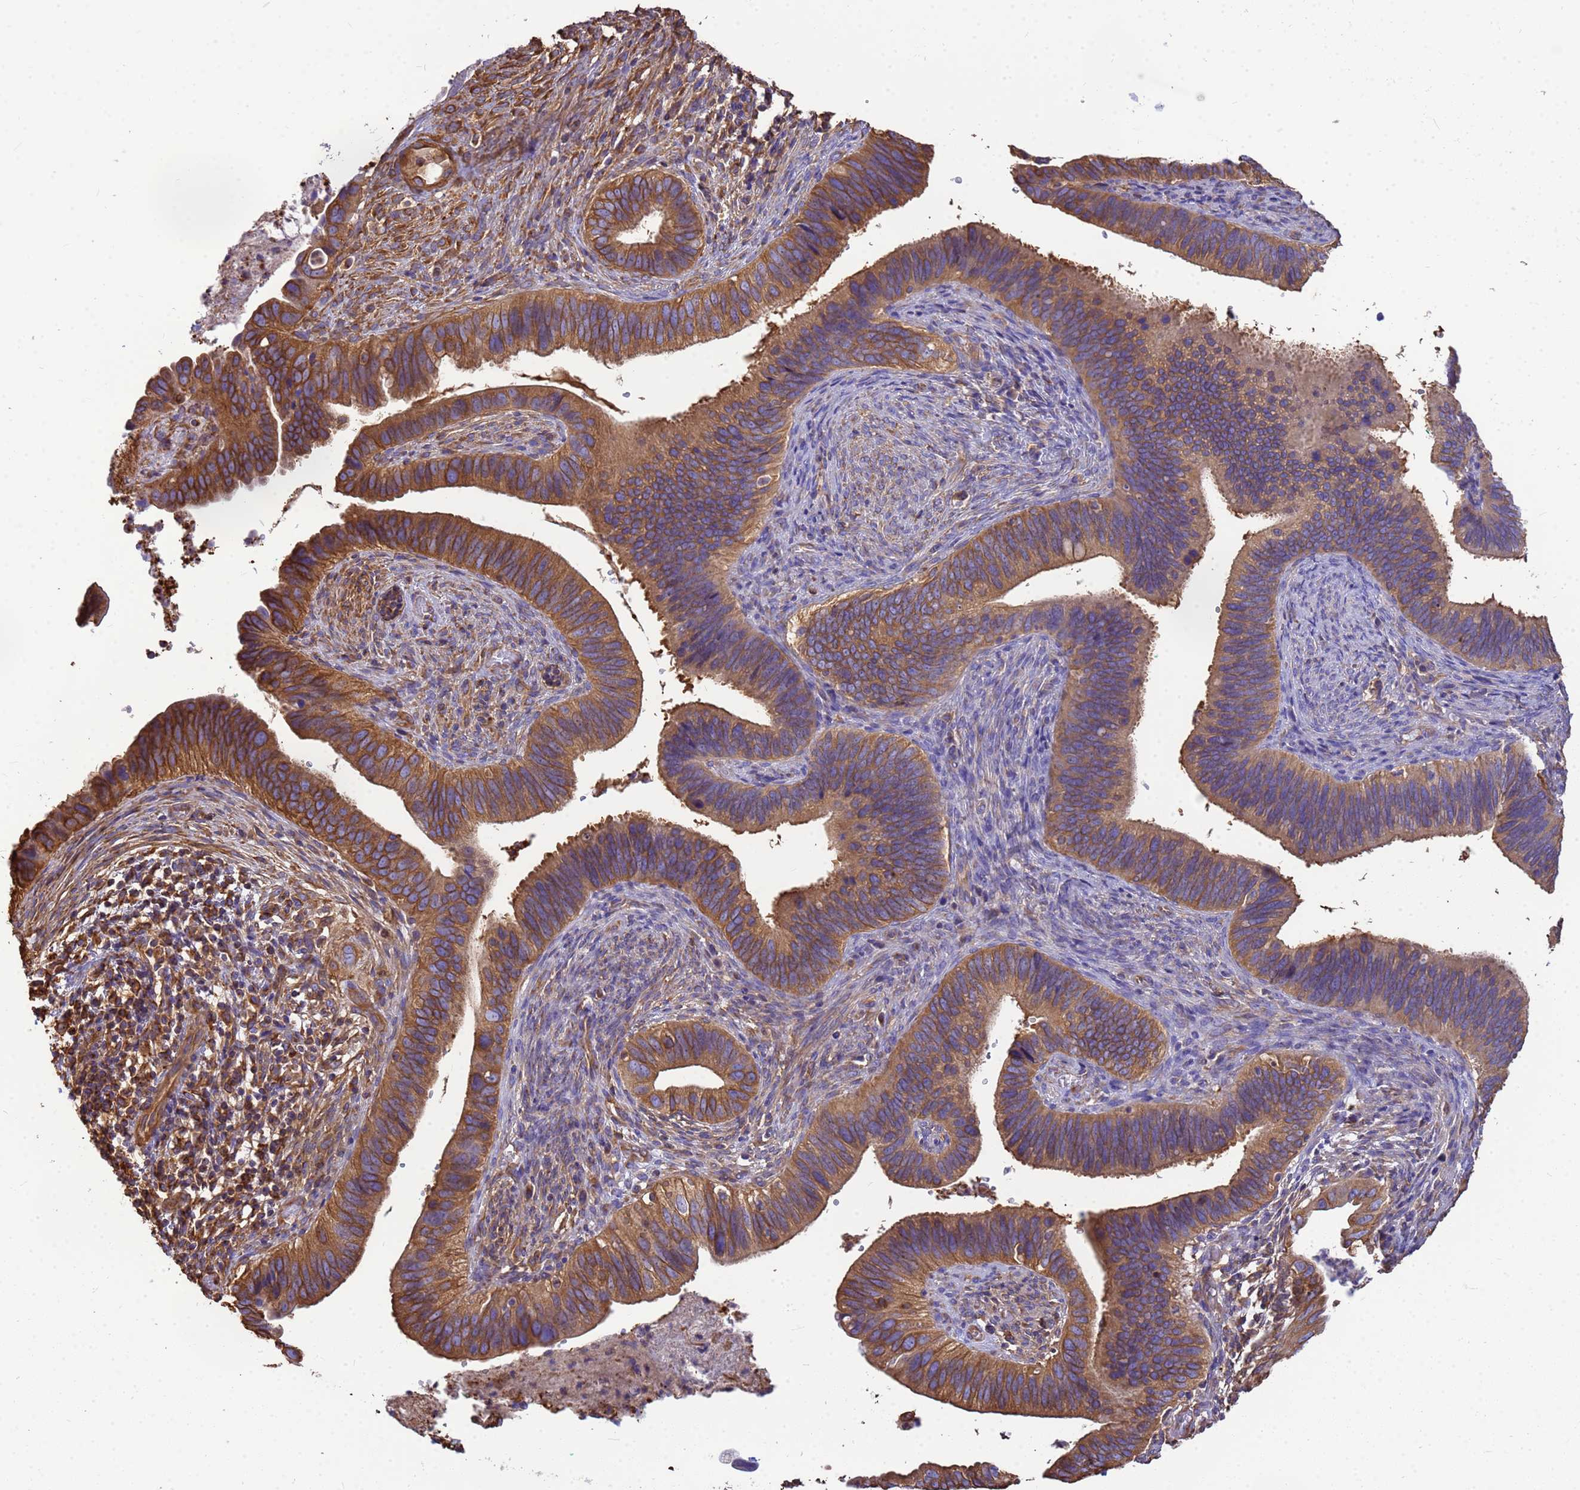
{"staining": {"intensity": "moderate", "quantity": ">75%", "location": "cytoplasmic/membranous"}, "tissue": "cervical cancer", "cell_type": "Tumor cells", "image_type": "cancer", "snomed": [{"axis": "morphology", "description": "Adenocarcinoma, NOS"}, {"axis": "topography", "description": "Cervix"}], "caption": "High-magnification brightfield microscopy of adenocarcinoma (cervical) stained with DAB (3,3'-diaminobenzidine) (brown) and counterstained with hematoxylin (blue). tumor cells exhibit moderate cytoplasmic/membranous expression is identified in about>75% of cells.", "gene": "TUBB1", "patient": {"sex": "female", "age": 42}}